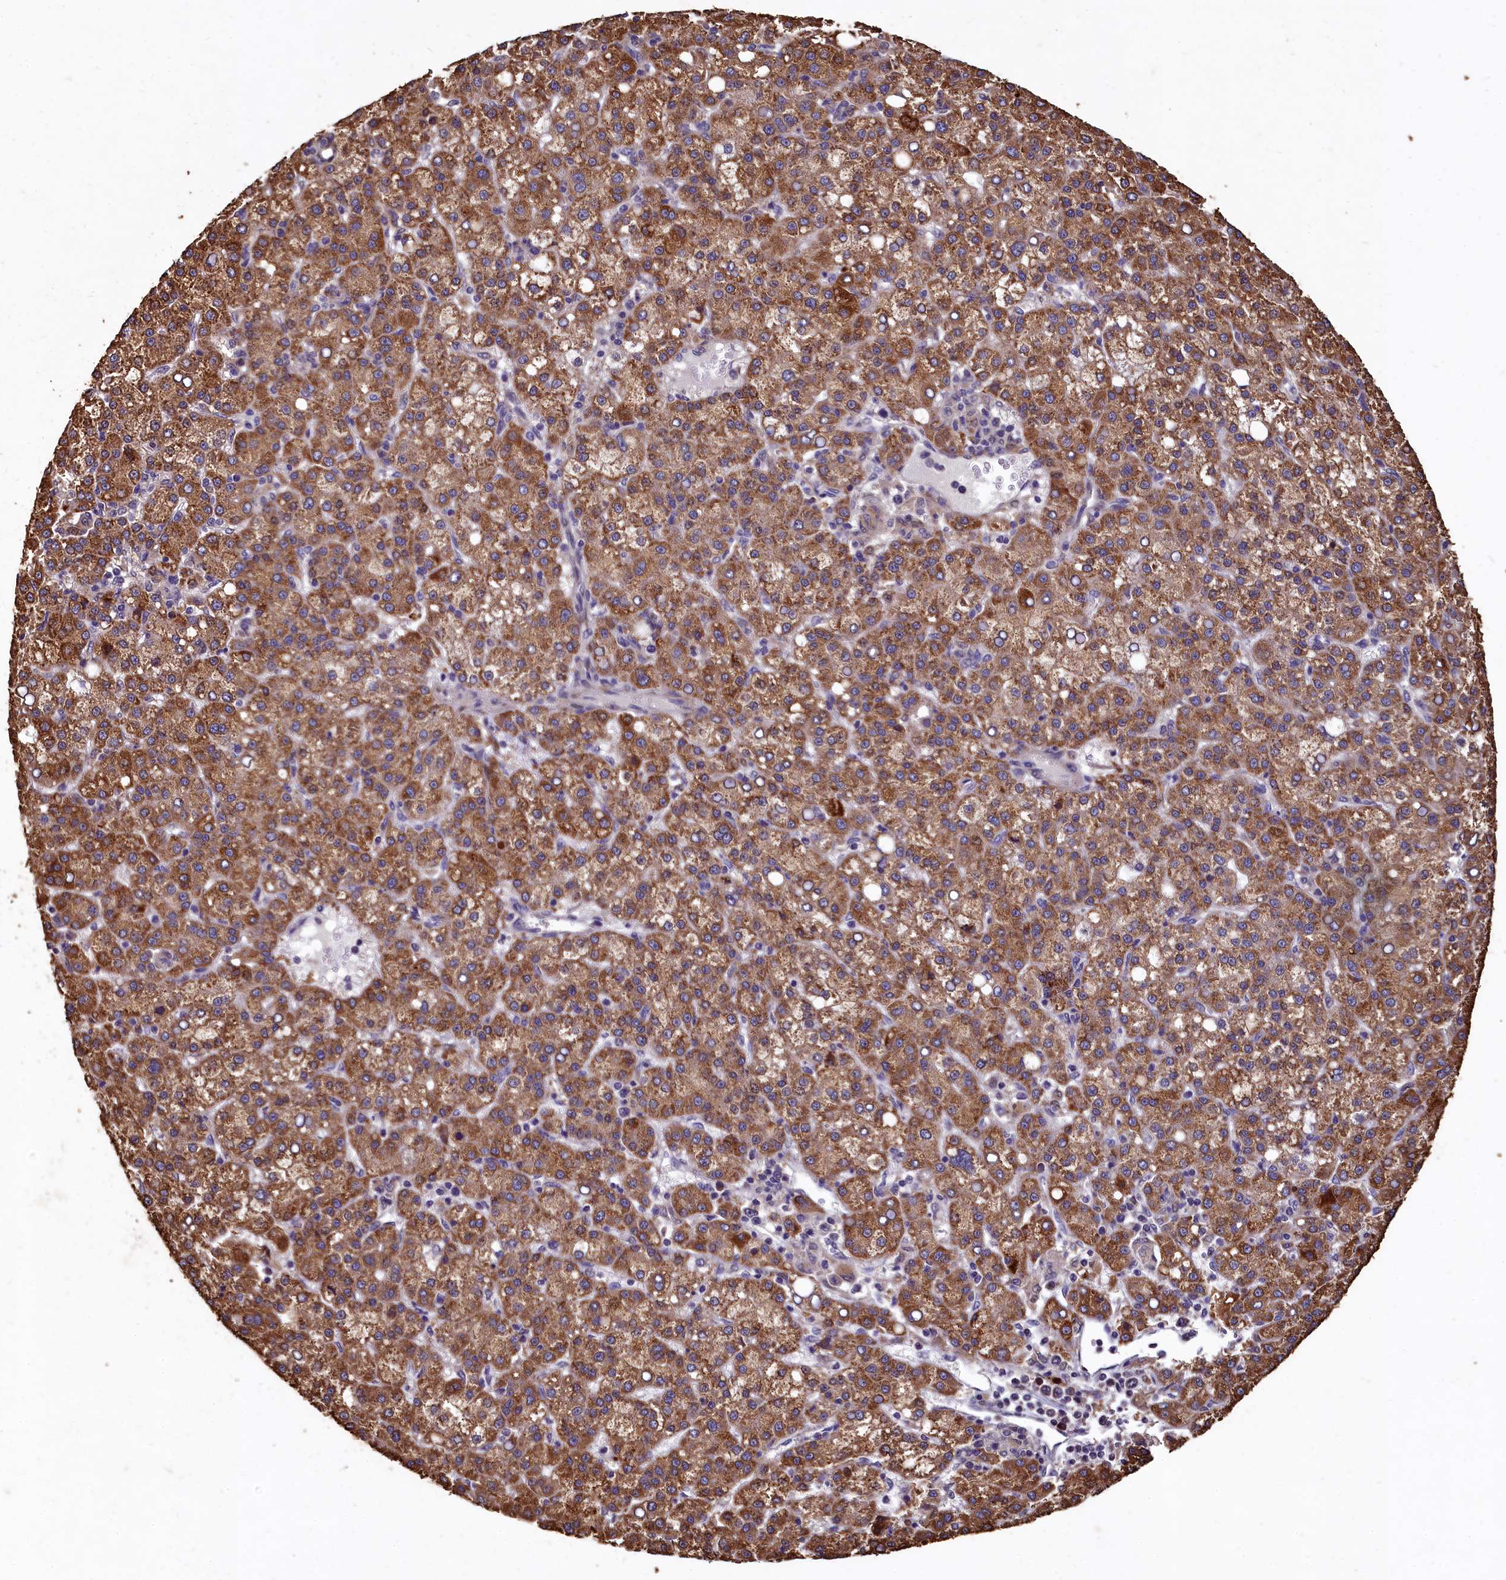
{"staining": {"intensity": "strong", "quantity": ">75%", "location": "cytoplasmic/membranous"}, "tissue": "liver cancer", "cell_type": "Tumor cells", "image_type": "cancer", "snomed": [{"axis": "morphology", "description": "Carcinoma, Hepatocellular, NOS"}, {"axis": "topography", "description": "Liver"}], "caption": "Brown immunohistochemical staining in human liver cancer (hepatocellular carcinoma) demonstrates strong cytoplasmic/membranous positivity in about >75% of tumor cells. (IHC, brightfield microscopy, high magnification).", "gene": "LSM4", "patient": {"sex": "female", "age": 58}}